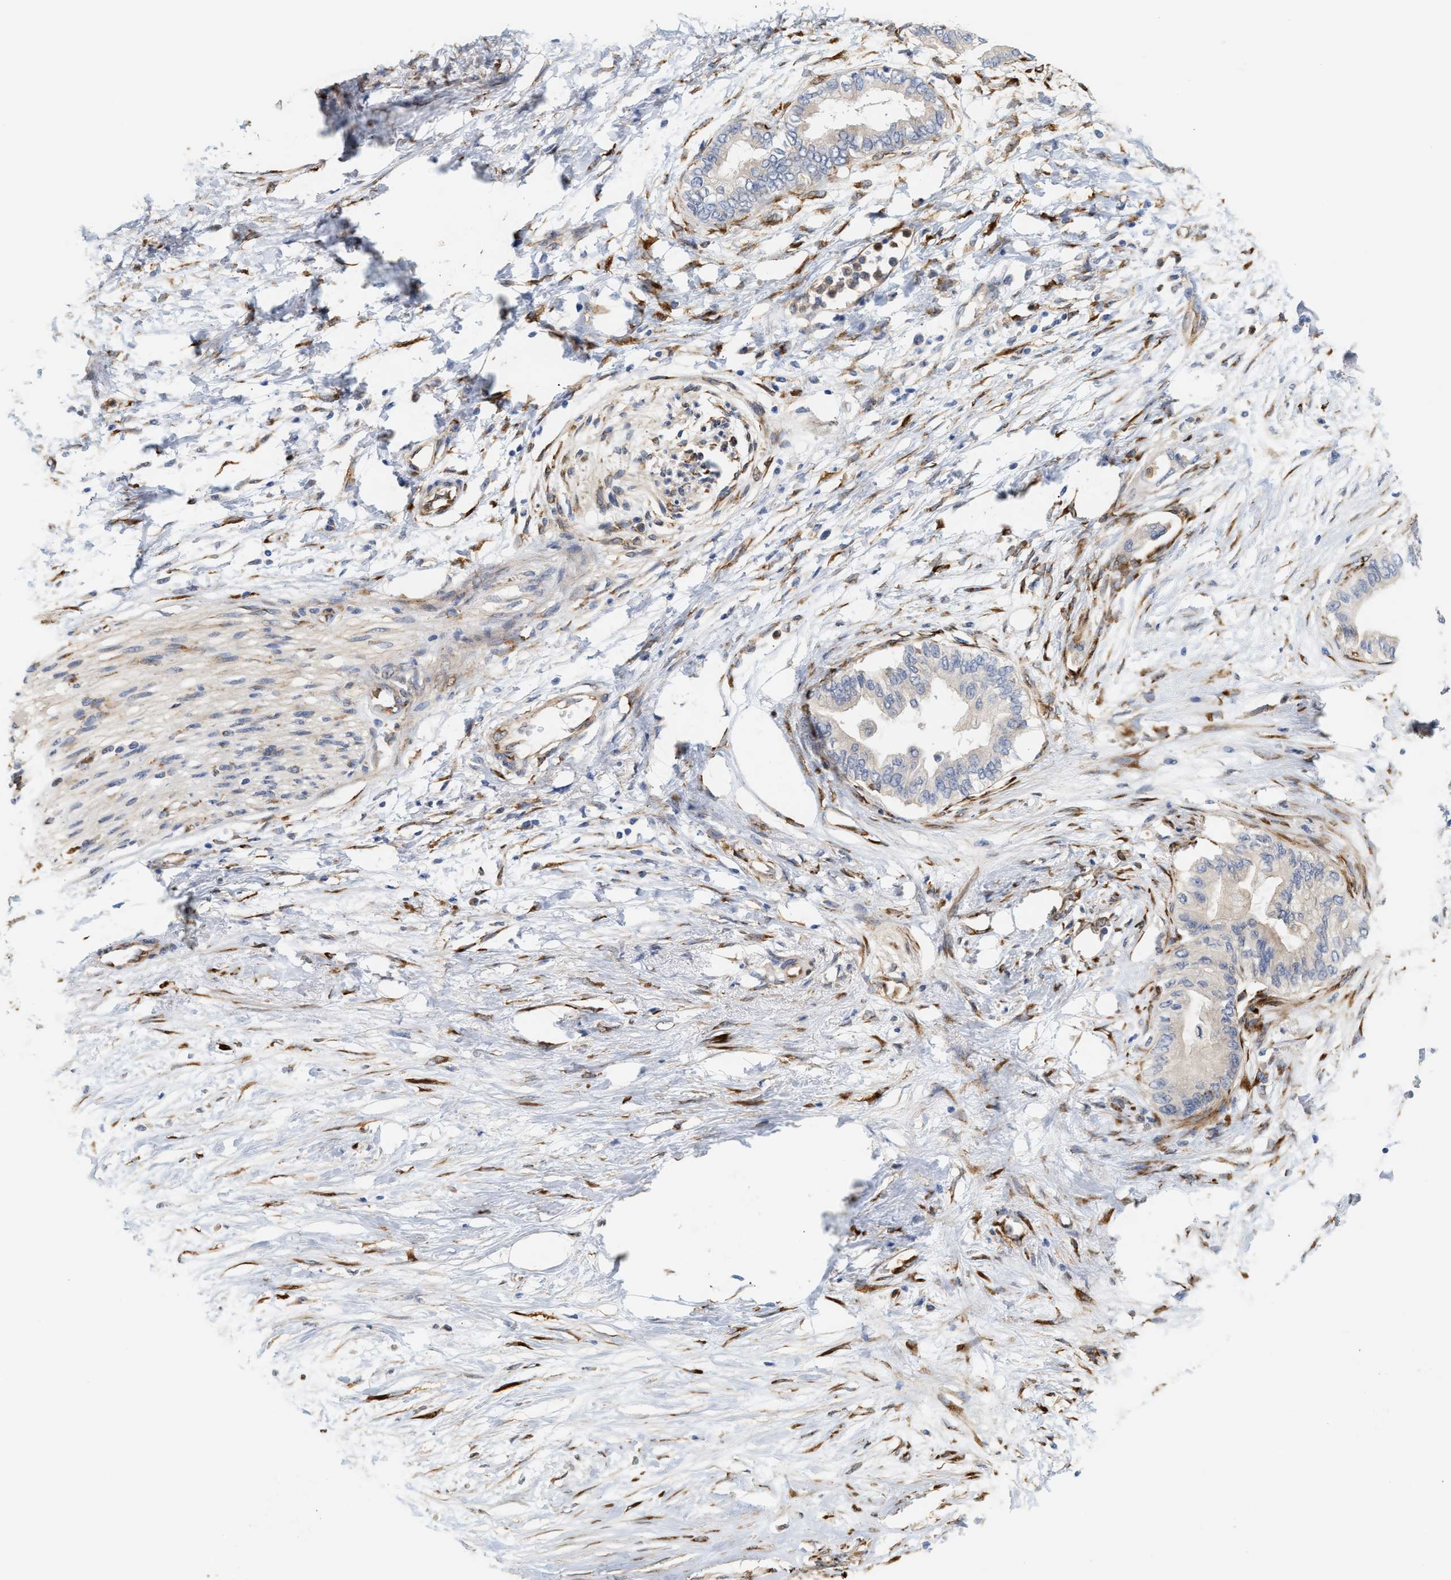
{"staining": {"intensity": "negative", "quantity": "none", "location": "none"}, "tissue": "pancreatic cancer", "cell_type": "Tumor cells", "image_type": "cancer", "snomed": [{"axis": "morphology", "description": "Normal tissue, NOS"}, {"axis": "morphology", "description": "Adenocarcinoma, NOS"}, {"axis": "topography", "description": "Pancreas"}, {"axis": "topography", "description": "Duodenum"}], "caption": "Pancreatic cancer stained for a protein using IHC exhibits no expression tumor cells.", "gene": "PLCD1", "patient": {"sex": "female", "age": 60}}